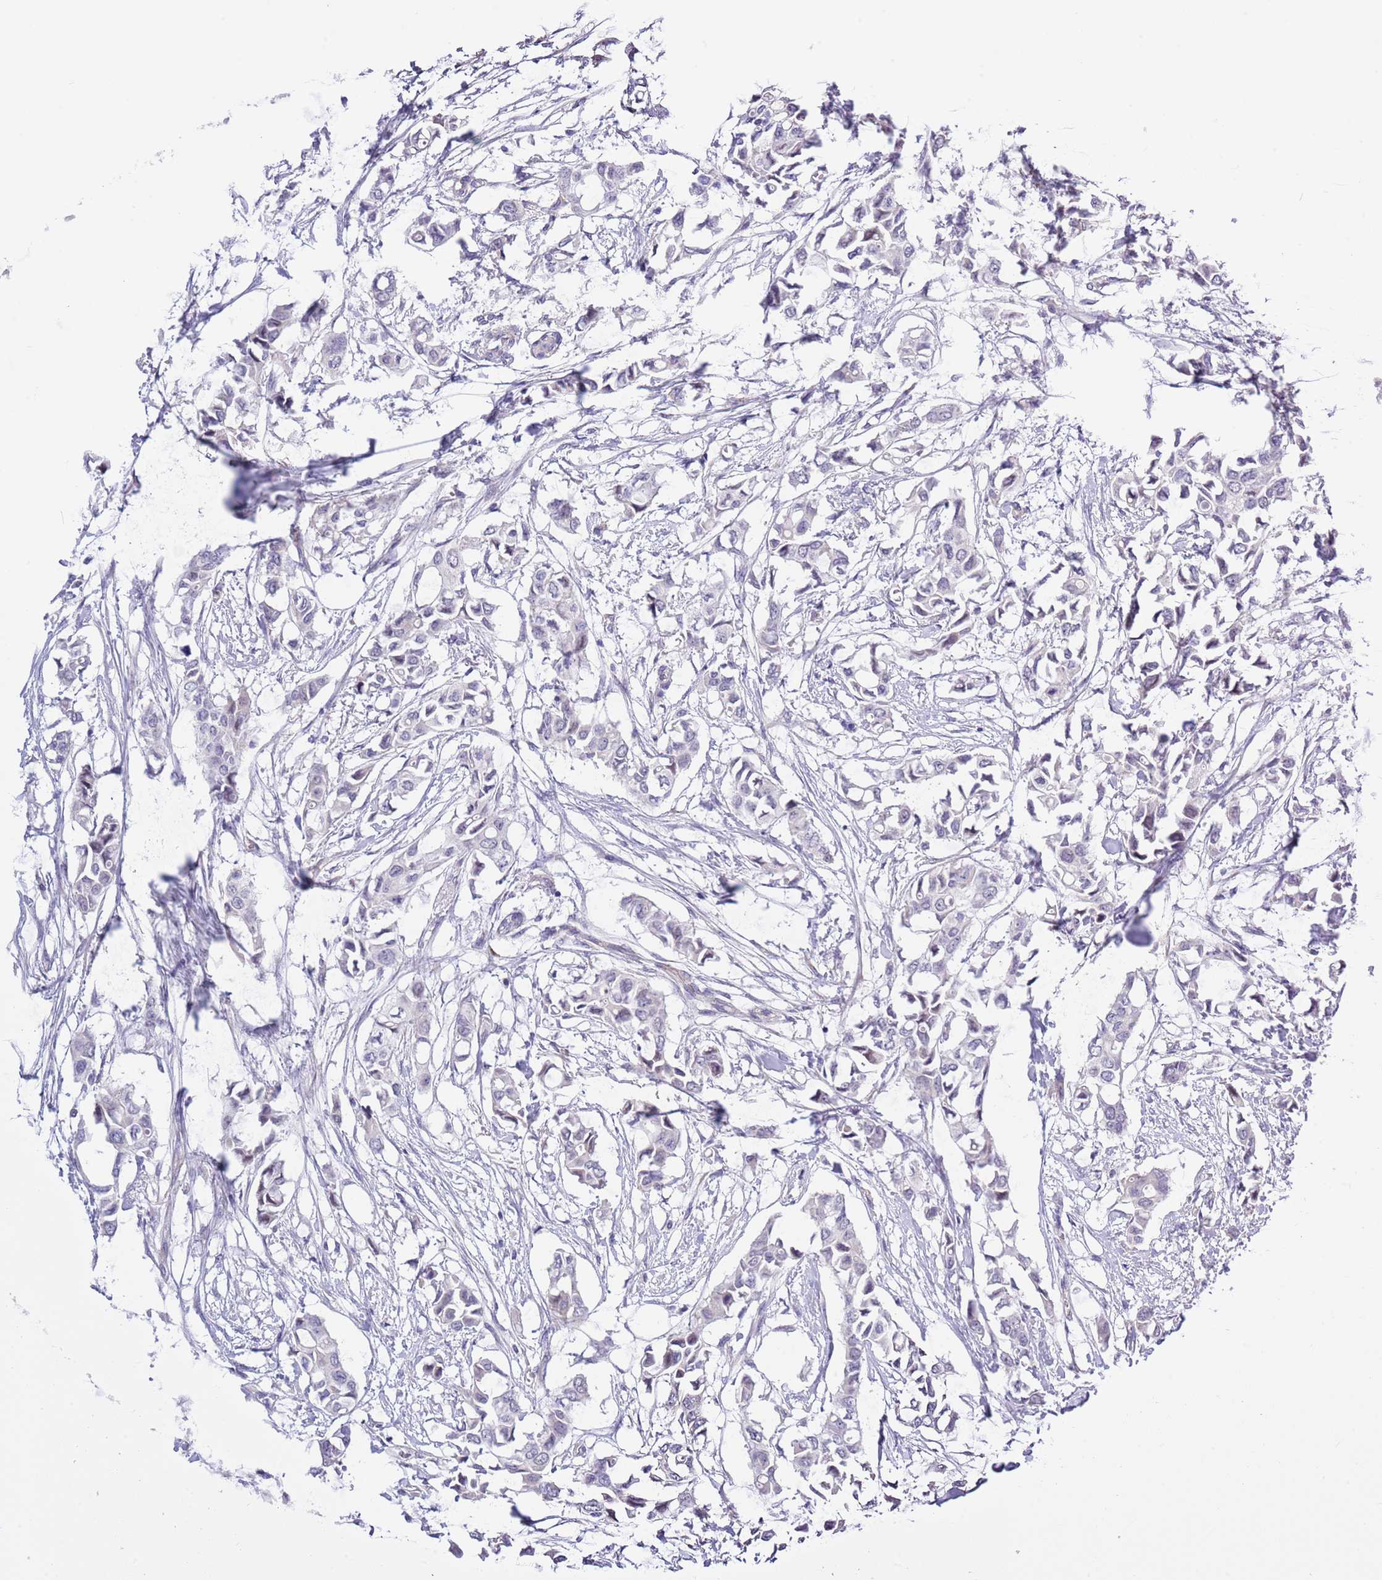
{"staining": {"intensity": "negative", "quantity": "none", "location": "none"}, "tissue": "breast cancer", "cell_type": "Tumor cells", "image_type": "cancer", "snomed": [{"axis": "morphology", "description": "Duct carcinoma"}, {"axis": "topography", "description": "Breast"}], "caption": "The immunohistochemistry (IHC) image has no significant positivity in tumor cells of breast cancer (invasive ductal carcinoma) tissue.", "gene": "NET1", "patient": {"sex": "female", "age": 41}}